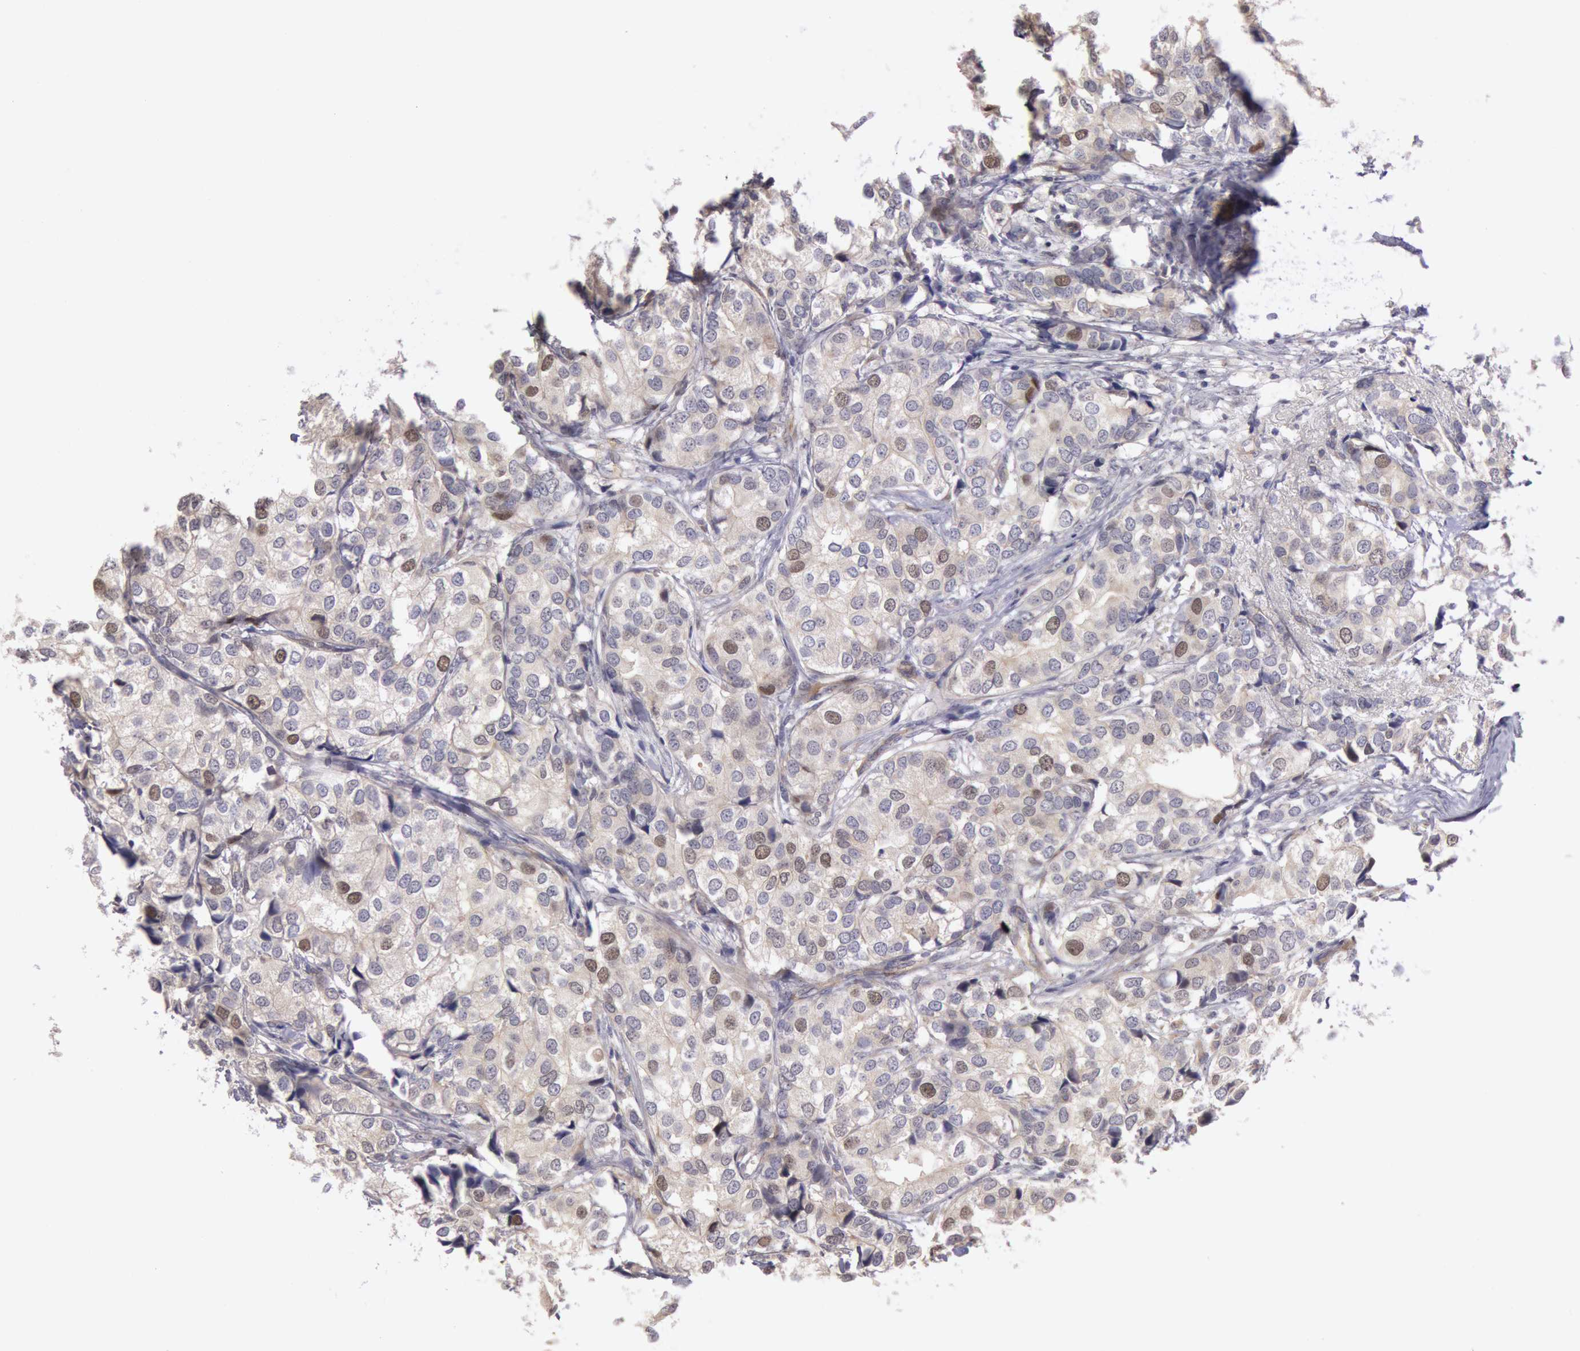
{"staining": {"intensity": "negative", "quantity": "none", "location": "none"}, "tissue": "breast cancer", "cell_type": "Tumor cells", "image_type": "cancer", "snomed": [{"axis": "morphology", "description": "Duct carcinoma"}, {"axis": "topography", "description": "Breast"}], "caption": "High magnification brightfield microscopy of breast cancer (intraductal carcinoma) stained with DAB (brown) and counterstained with hematoxylin (blue): tumor cells show no significant expression.", "gene": "AMOTL1", "patient": {"sex": "female", "age": 68}}